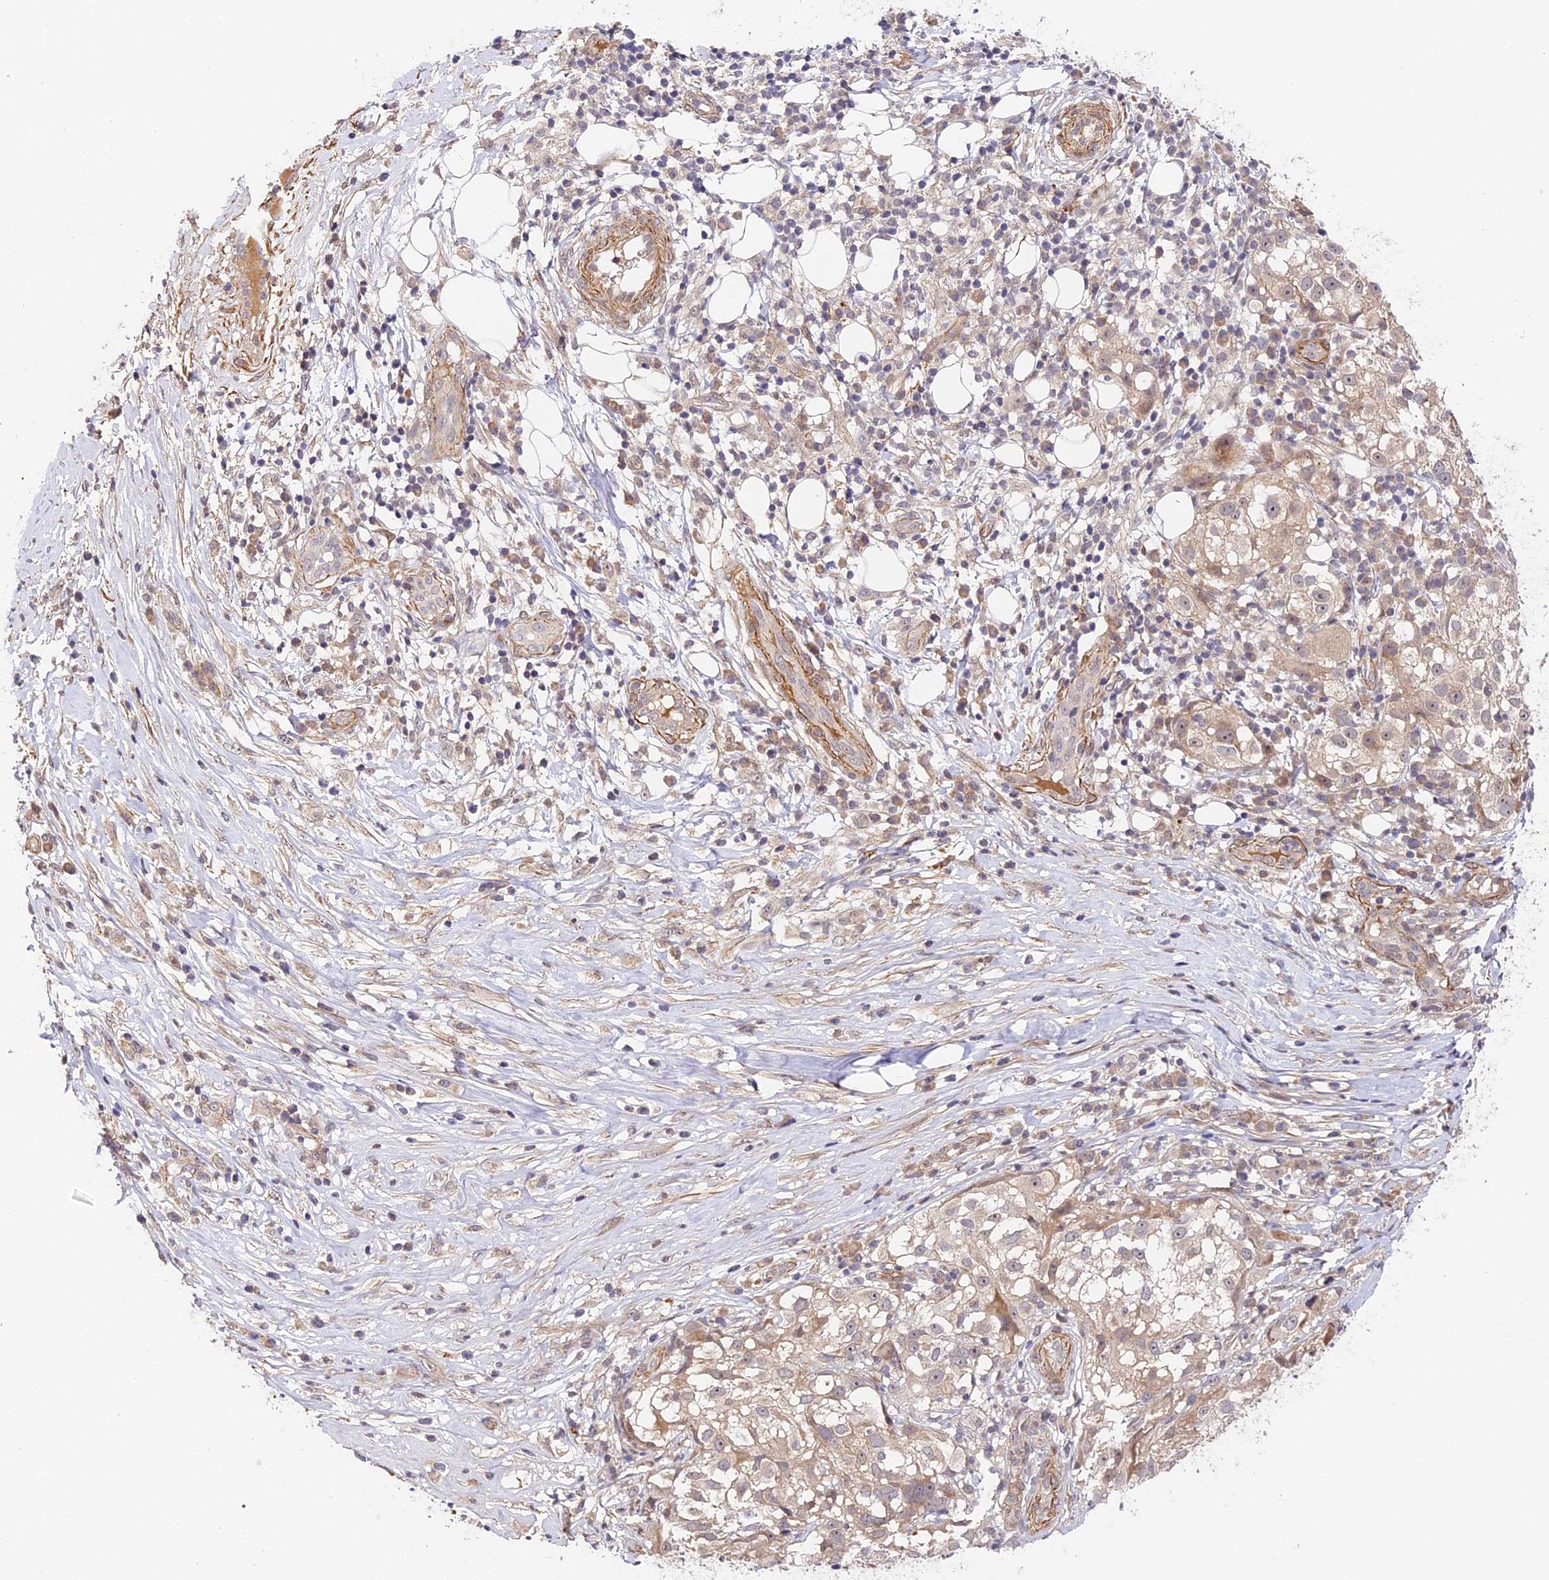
{"staining": {"intensity": "moderate", "quantity": "<25%", "location": "nuclear"}, "tissue": "melanoma", "cell_type": "Tumor cells", "image_type": "cancer", "snomed": [{"axis": "morphology", "description": "Necrosis, NOS"}, {"axis": "morphology", "description": "Malignant melanoma, NOS"}, {"axis": "topography", "description": "Skin"}], "caption": "The image demonstrates immunohistochemical staining of malignant melanoma. There is moderate nuclear positivity is appreciated in about <25% of tumor cells.", "gene": "IMPACT", "patient": {"sex": "female", "age": 87}}